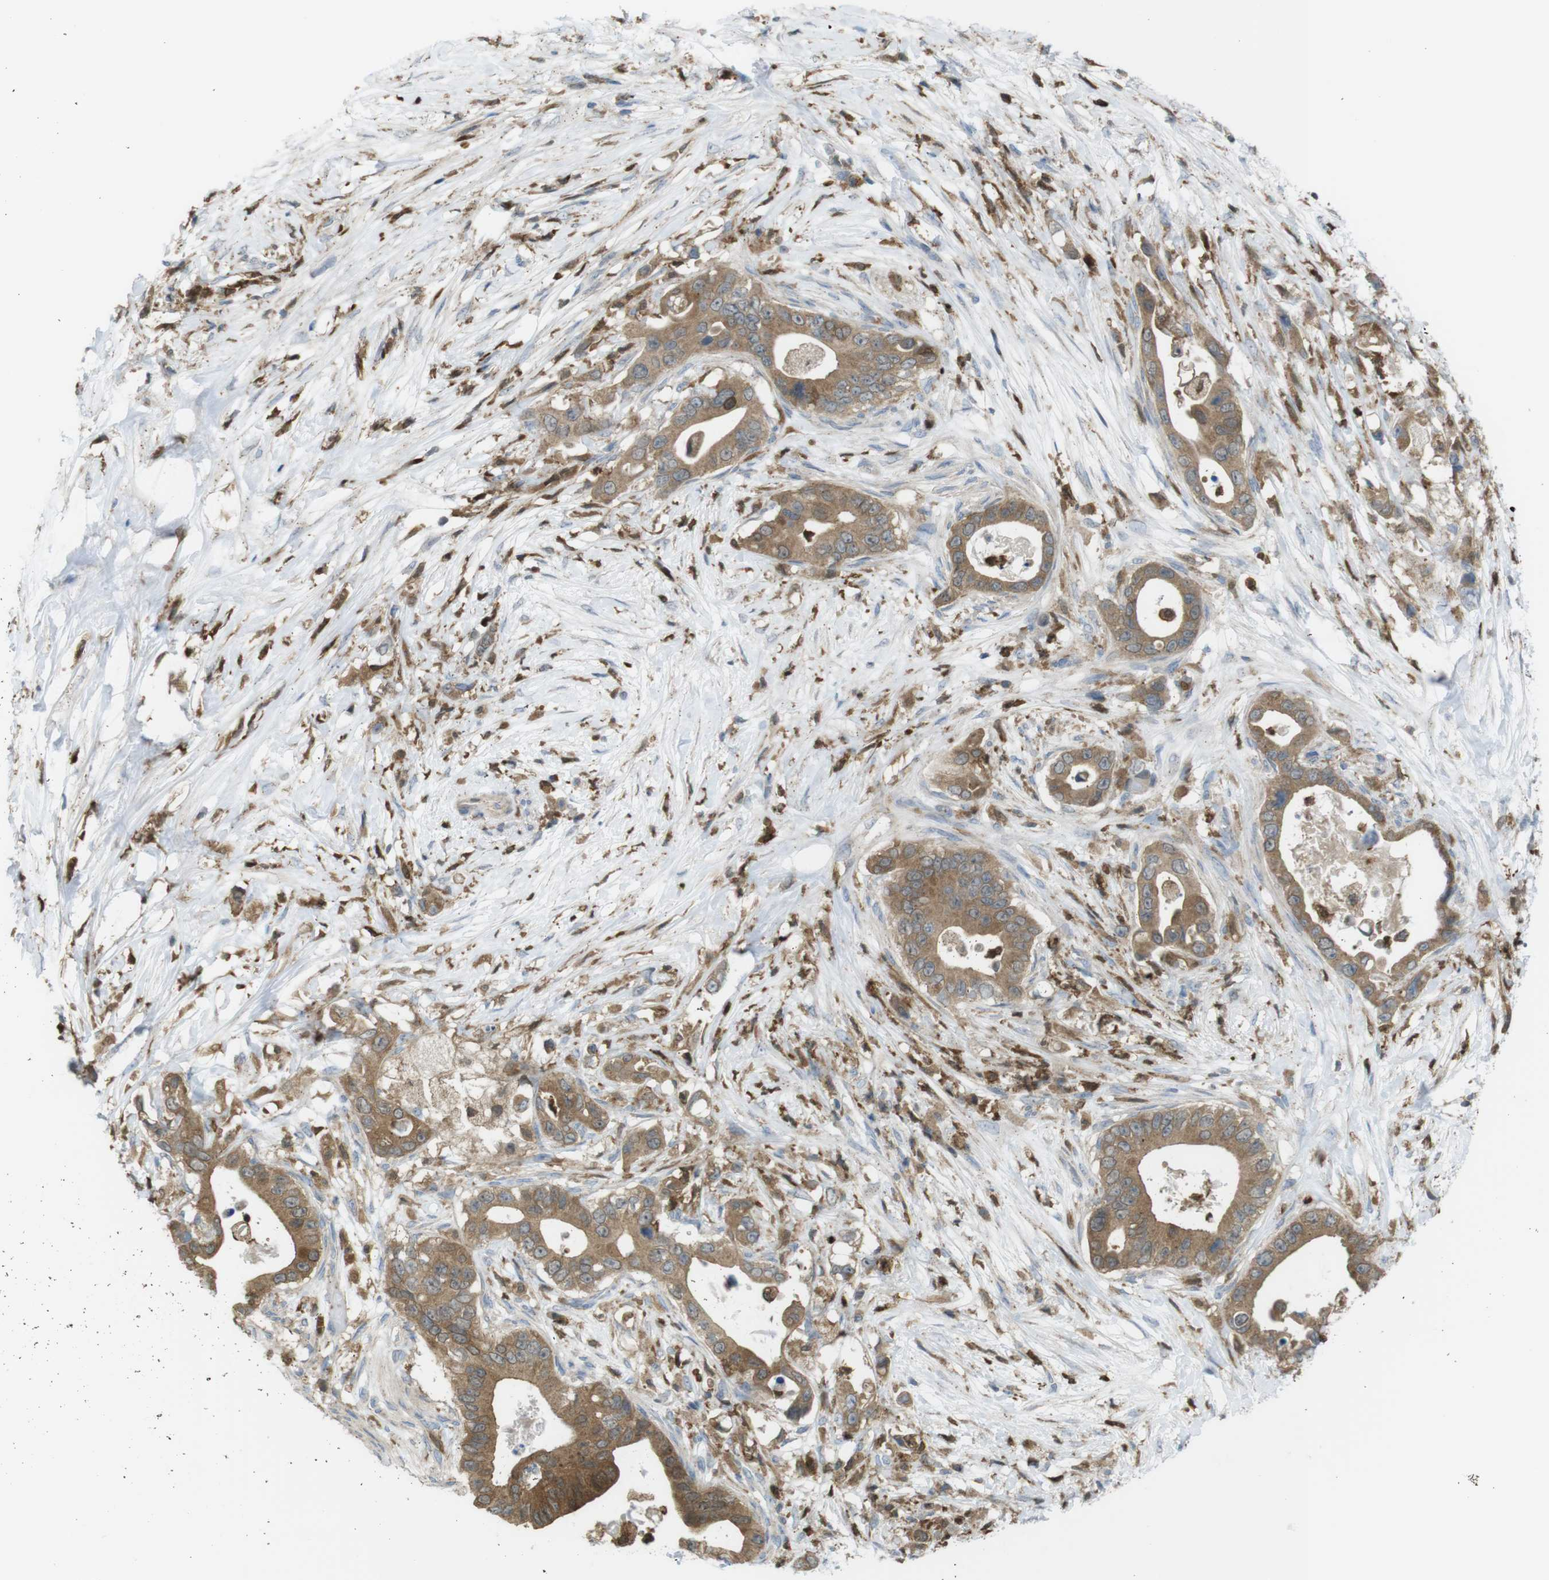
{"staining": {"intensity": "moderate", "quantity": ">75%", "location": "cytoplasmic/membranous"}, "tissue": "pancreatic cancer", "cell_type": "Tumor cells", "image_type": "cancer", "snomed": [{"axis": "morphology", "description": "Adenocarcinoma, NOS"}, {"axis": "topography", "description": "Pancreas"}], "caption": "Immunohistochemical staining of adenocarcinoma (pancreatic) reveals medium levels of moderate cytoplasmic/membranous protein expression in about >75% of tumor cells.", "gene": "PRKCD", "patient": {"sex": "male", "age": 77}}